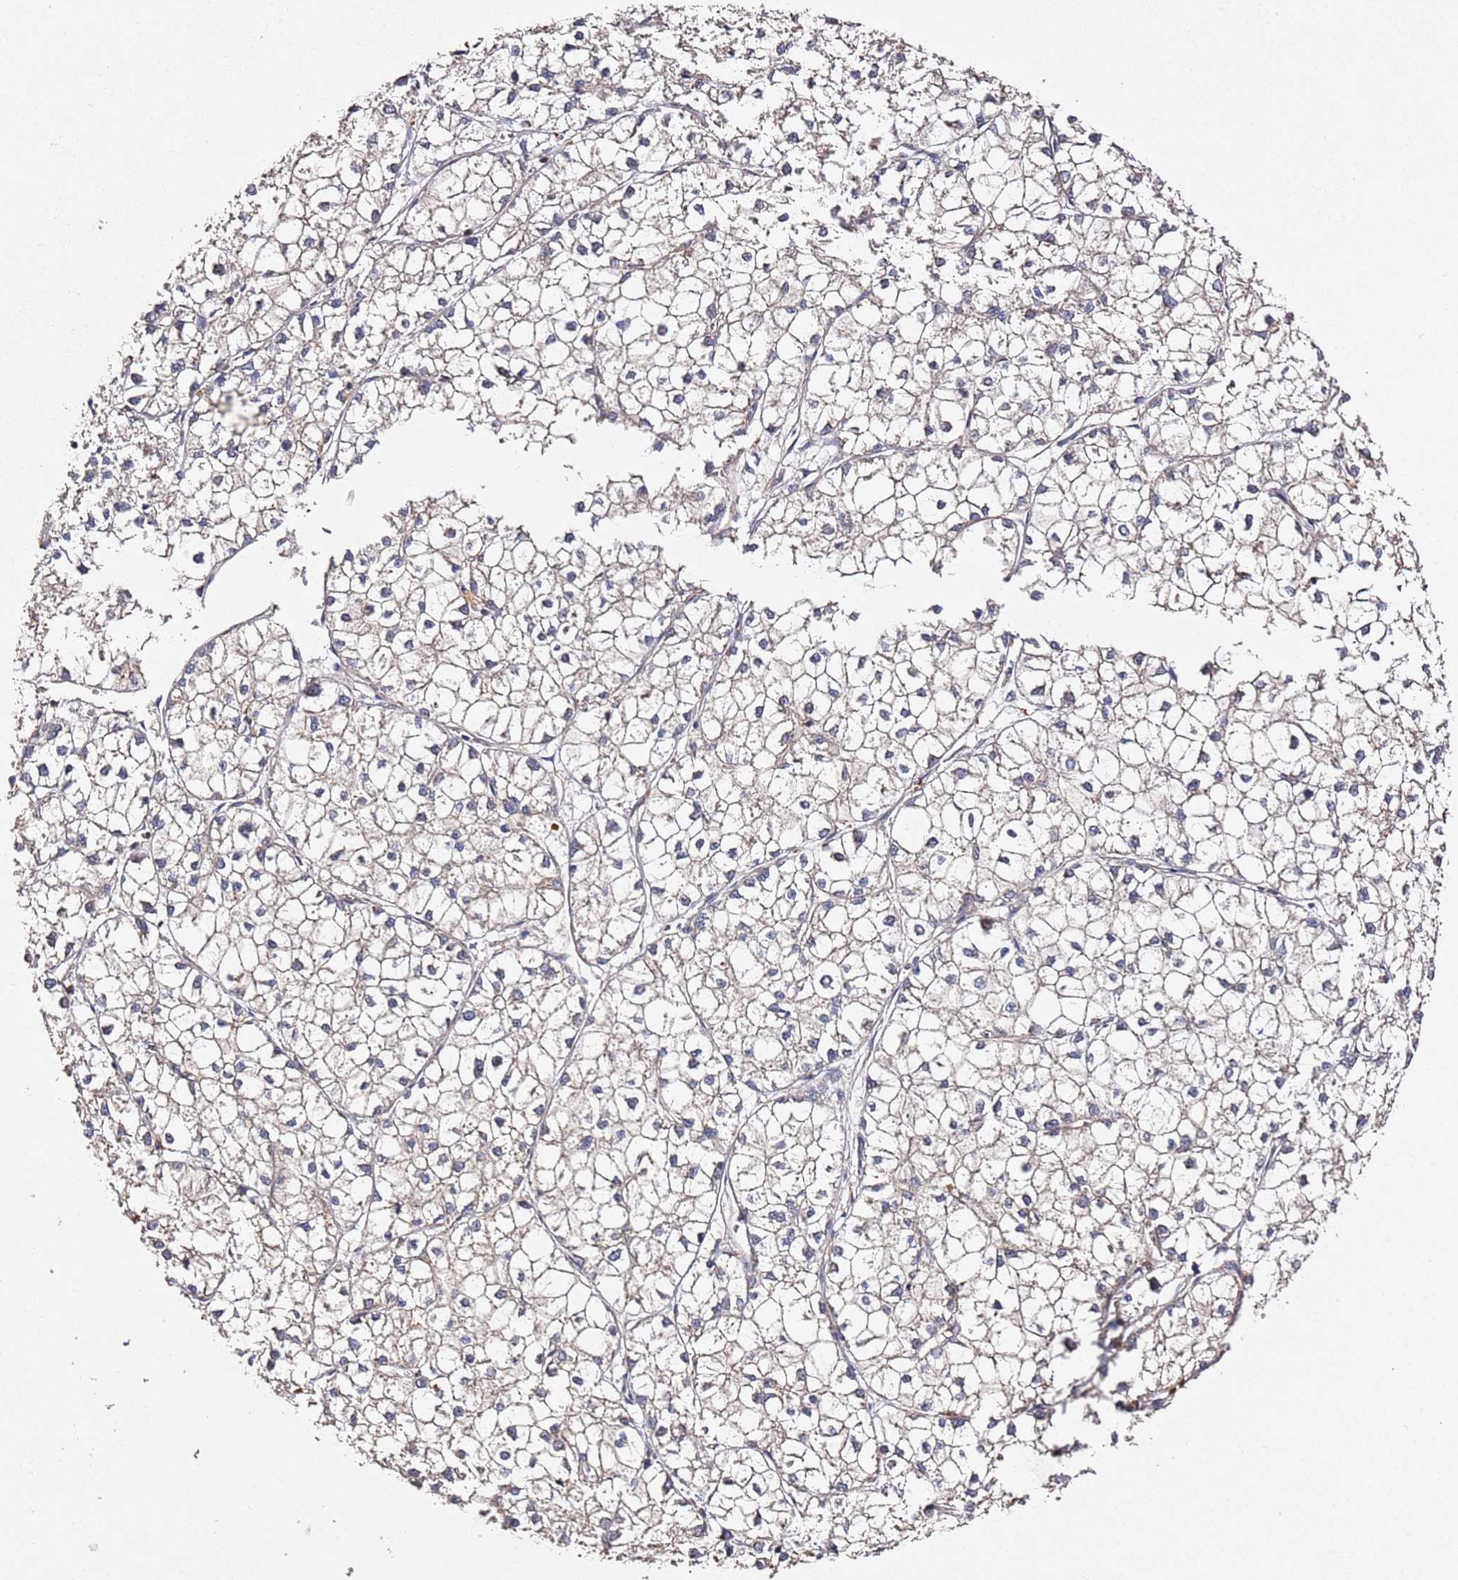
{"staining": {"intensity": "negative", "quantity": "none", "location": "none"}, "tissue": "liver cancer", "cell_type": "Tumor cells", "image_type": "cancer", "snomed": [{"axis": "morphology", "description": "Carcinoma, Hepatocellular, NOS"}, {"axis": "topography", "description": "Liver"}], "caption": "Immunohistochemistry of liver hepatocellular carcinoma demonstrates no staining in tumor cells.", "gene": "OSBPL2", "patient": {"sex": "female", "age": 43}}